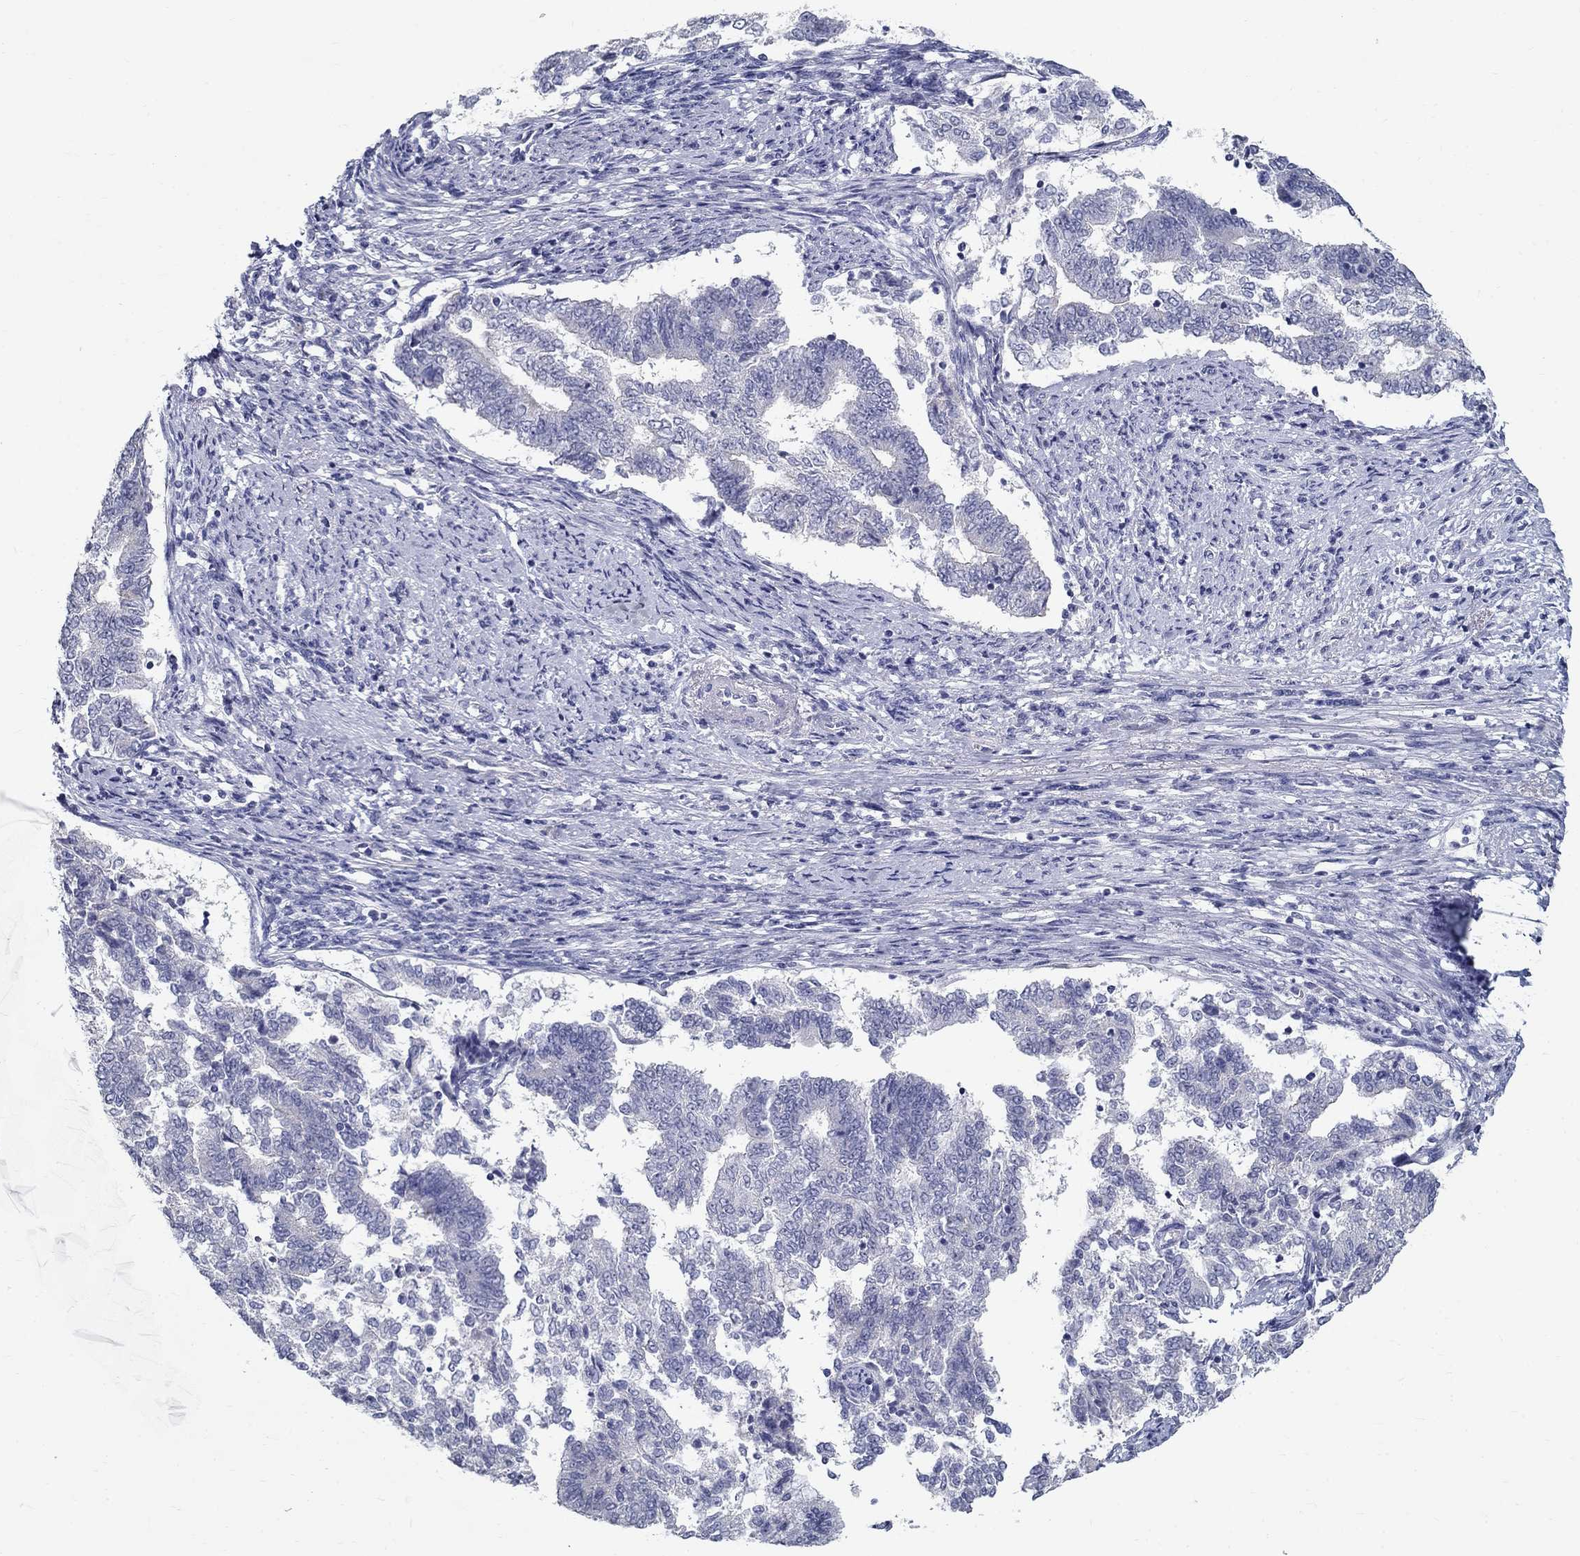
{"staining": {"intensity": "negative", "quantity": "none", "location": "none"}, "tissue": "endometrial cancer", "cell_type": "Tumor cells", "image_type": "cancer", "snomed": [{"axis": "morphology", "description": "Adenocarcinoma, NOS"}, {"axis": "topography", "description": "Endometrium"}], "caption": "Immunohistochemistry (IHC) histopathology image of endometrial cancer (adenocarcinoma) stained for a protein (brown), which exhibits no expression in tumor cells.", "gene": "GUCA1A", "patient": {"sex": "female", "age": 65}}